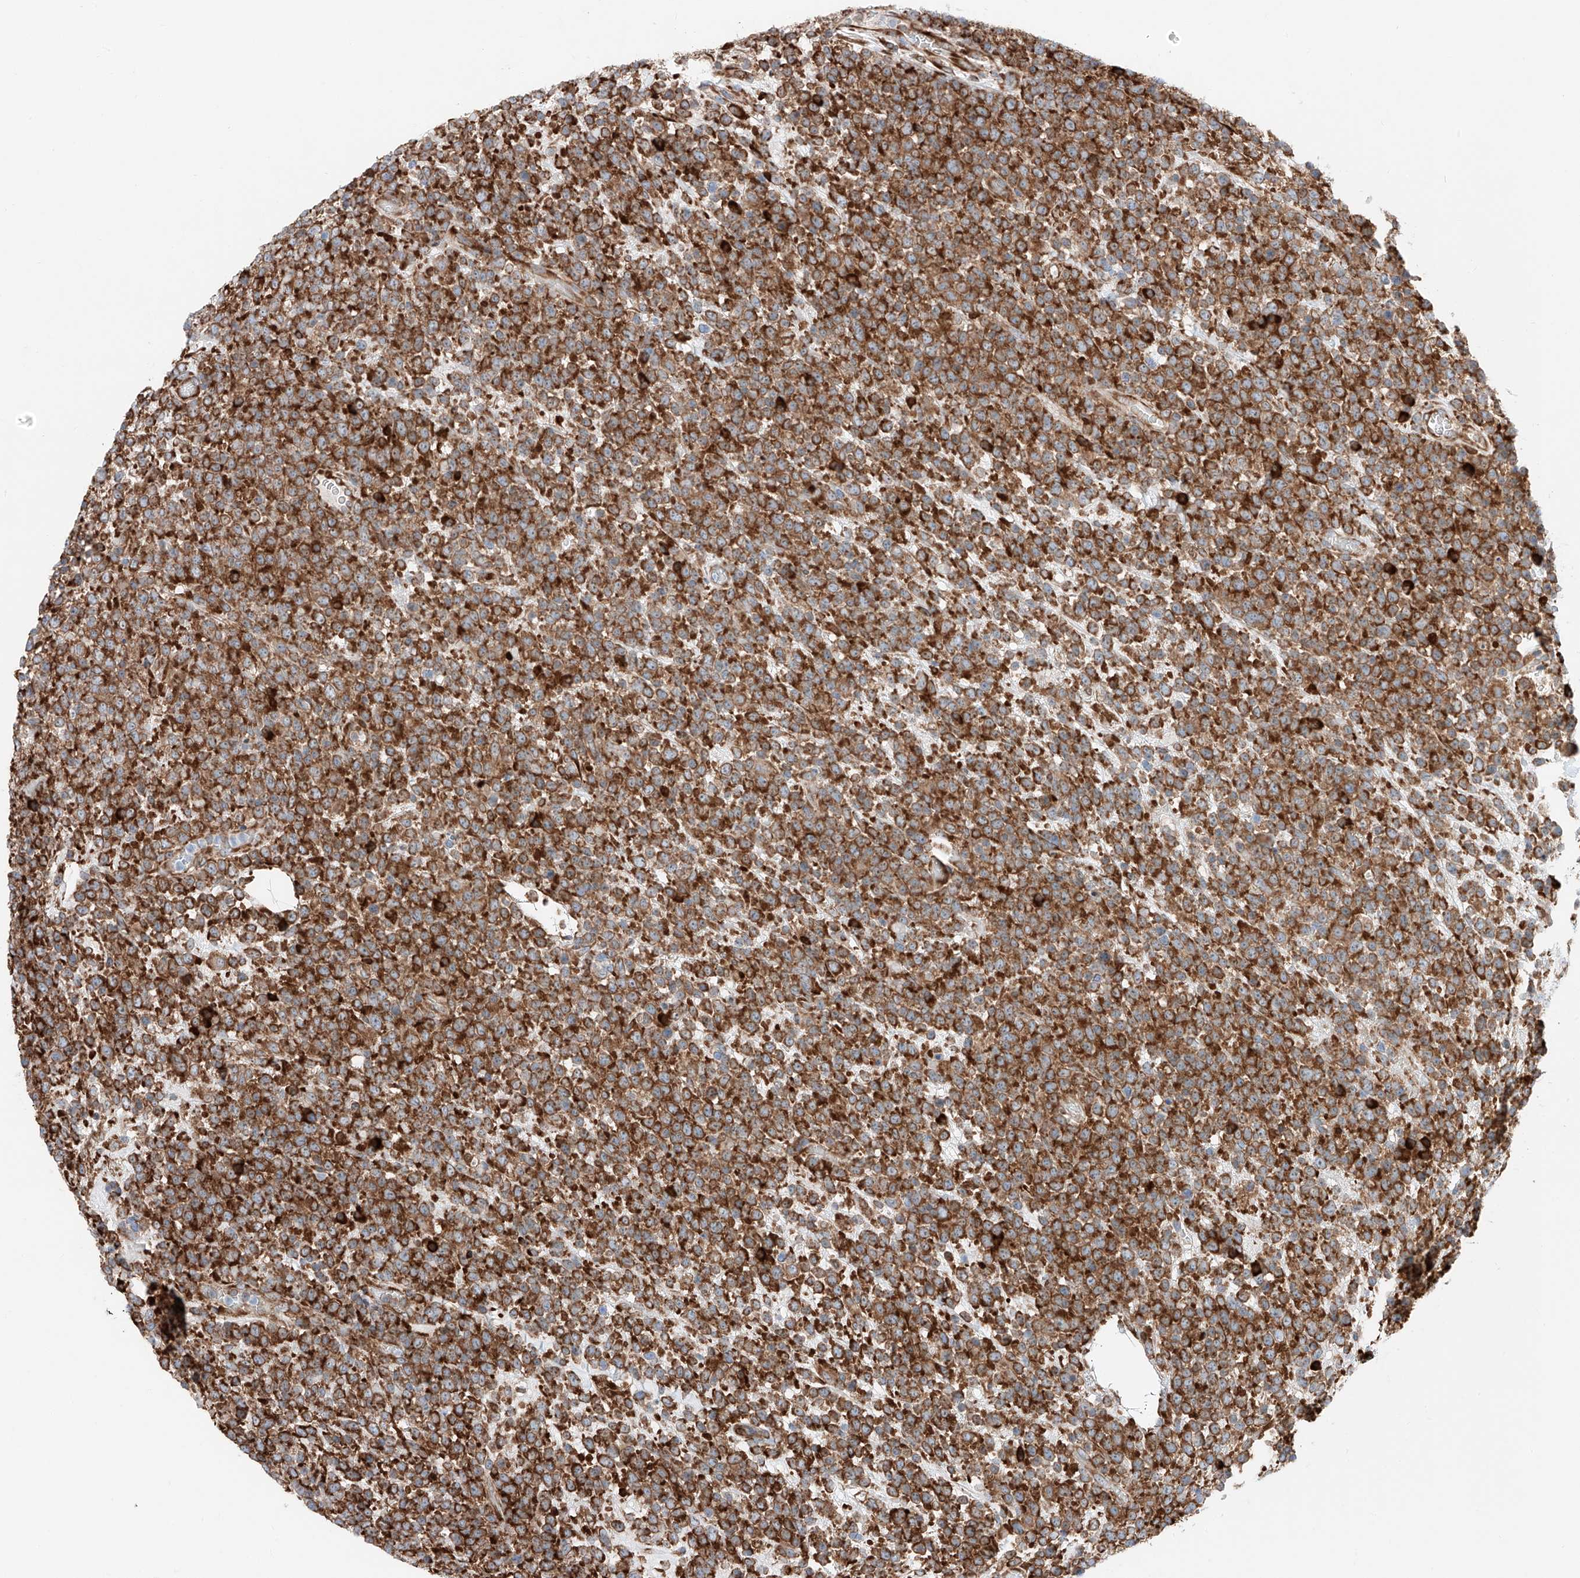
{"staining": {"intensity": "moderate", "quantity": ">75%", "location": "cytoplasmic/membranous"}, "tissue": "lymphoma", "cell_type": "Tumor cells", "image_type": "cancer", "snomed": [{"axis": "morphology", "description": "Malignant lymphoma, non-Hodgkin's type, High grade"}, {"axis": "topography", "description": "Colon"}], "caption": "Moderate cytoplasmic/membranous staining is identified in approximately >75% of tumor cells in malignant lymphoma, non-Hodgkin's type (high-grade).", "gene": "CRELD1", "patient": {"sex": "female", "age": 53}}